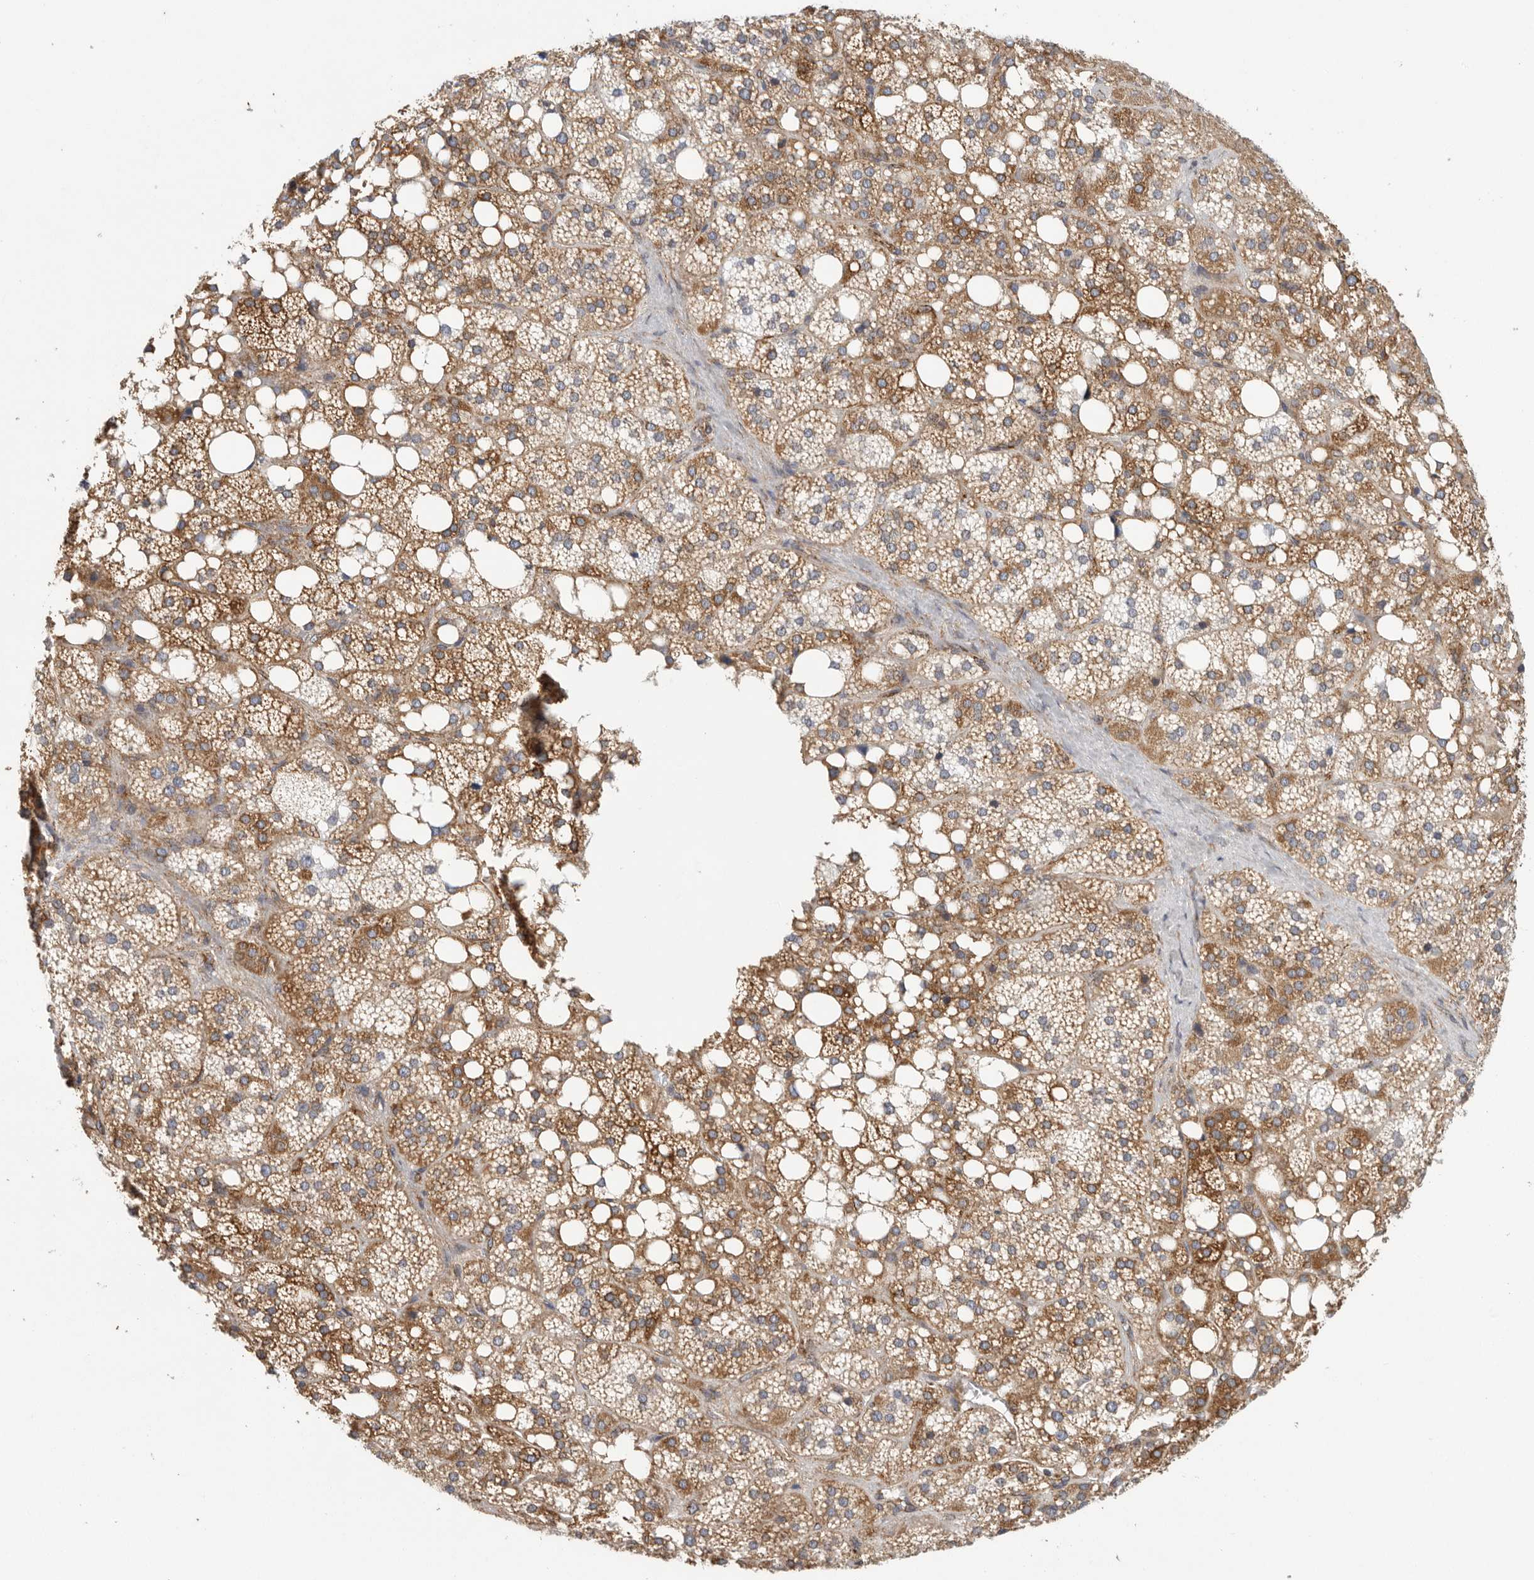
{"staining": {"intensity": "strong", "quantity": ">75%", "location": "cytoplasmic/membranous"}, "tissue": "adrenal gland", "cell_type": "Glandular cells", "image_type": "normal", "snomed": [{"axis": "morphology", "description": "Normal tissue, NOS"}, {"axis": "topography", "description": "Adrenal gland"}], "caption": "Strong cytoplasmic/membranous expression is seen in approximately >75% of glandular cells in normal adrenal gland. (IHC, brightfield microscopy, high magnification).", "gene": "FKBP8", "patient": {"sex": "female", "age": 59}}